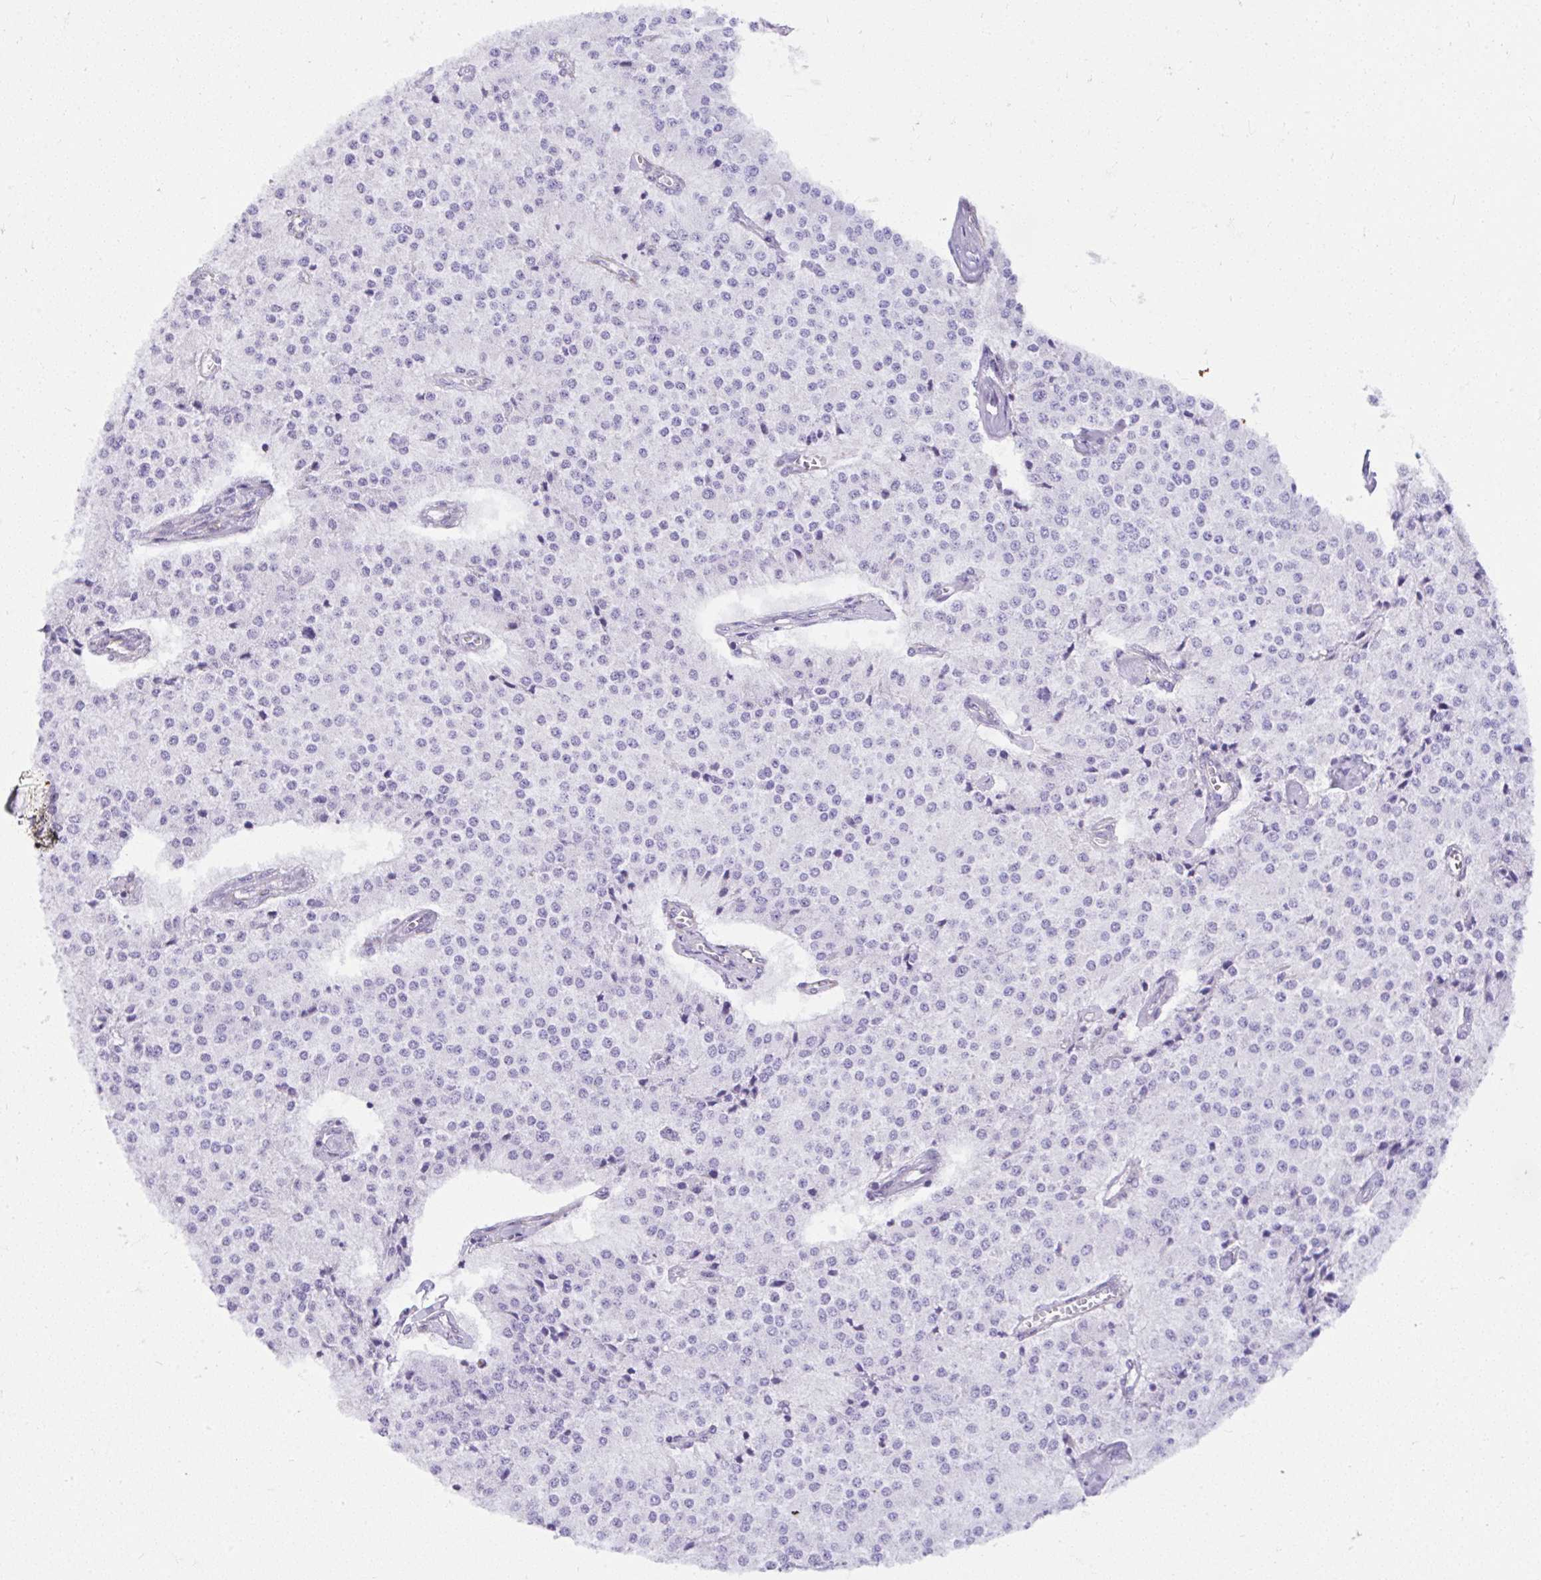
{"staining": {"intensity": "negative", "quantity": "none", "location": "none"}, "tissue": "carcinoid", "cell_type": "Tumor cells", "image_type": "cancer", "snomed": [{"axis": "morphology", "description": "Carcinoid, malignant, NOS"}, {"axis": "topography", "description": "Colon"}], "caption": "Immunohistochemistry (IHC) image of carcinoid stained for a protein (brown), which reveals no expression in tumor cells.", "gene": "DEPDC5", "patient": {"sex": "female", "age": 52}}